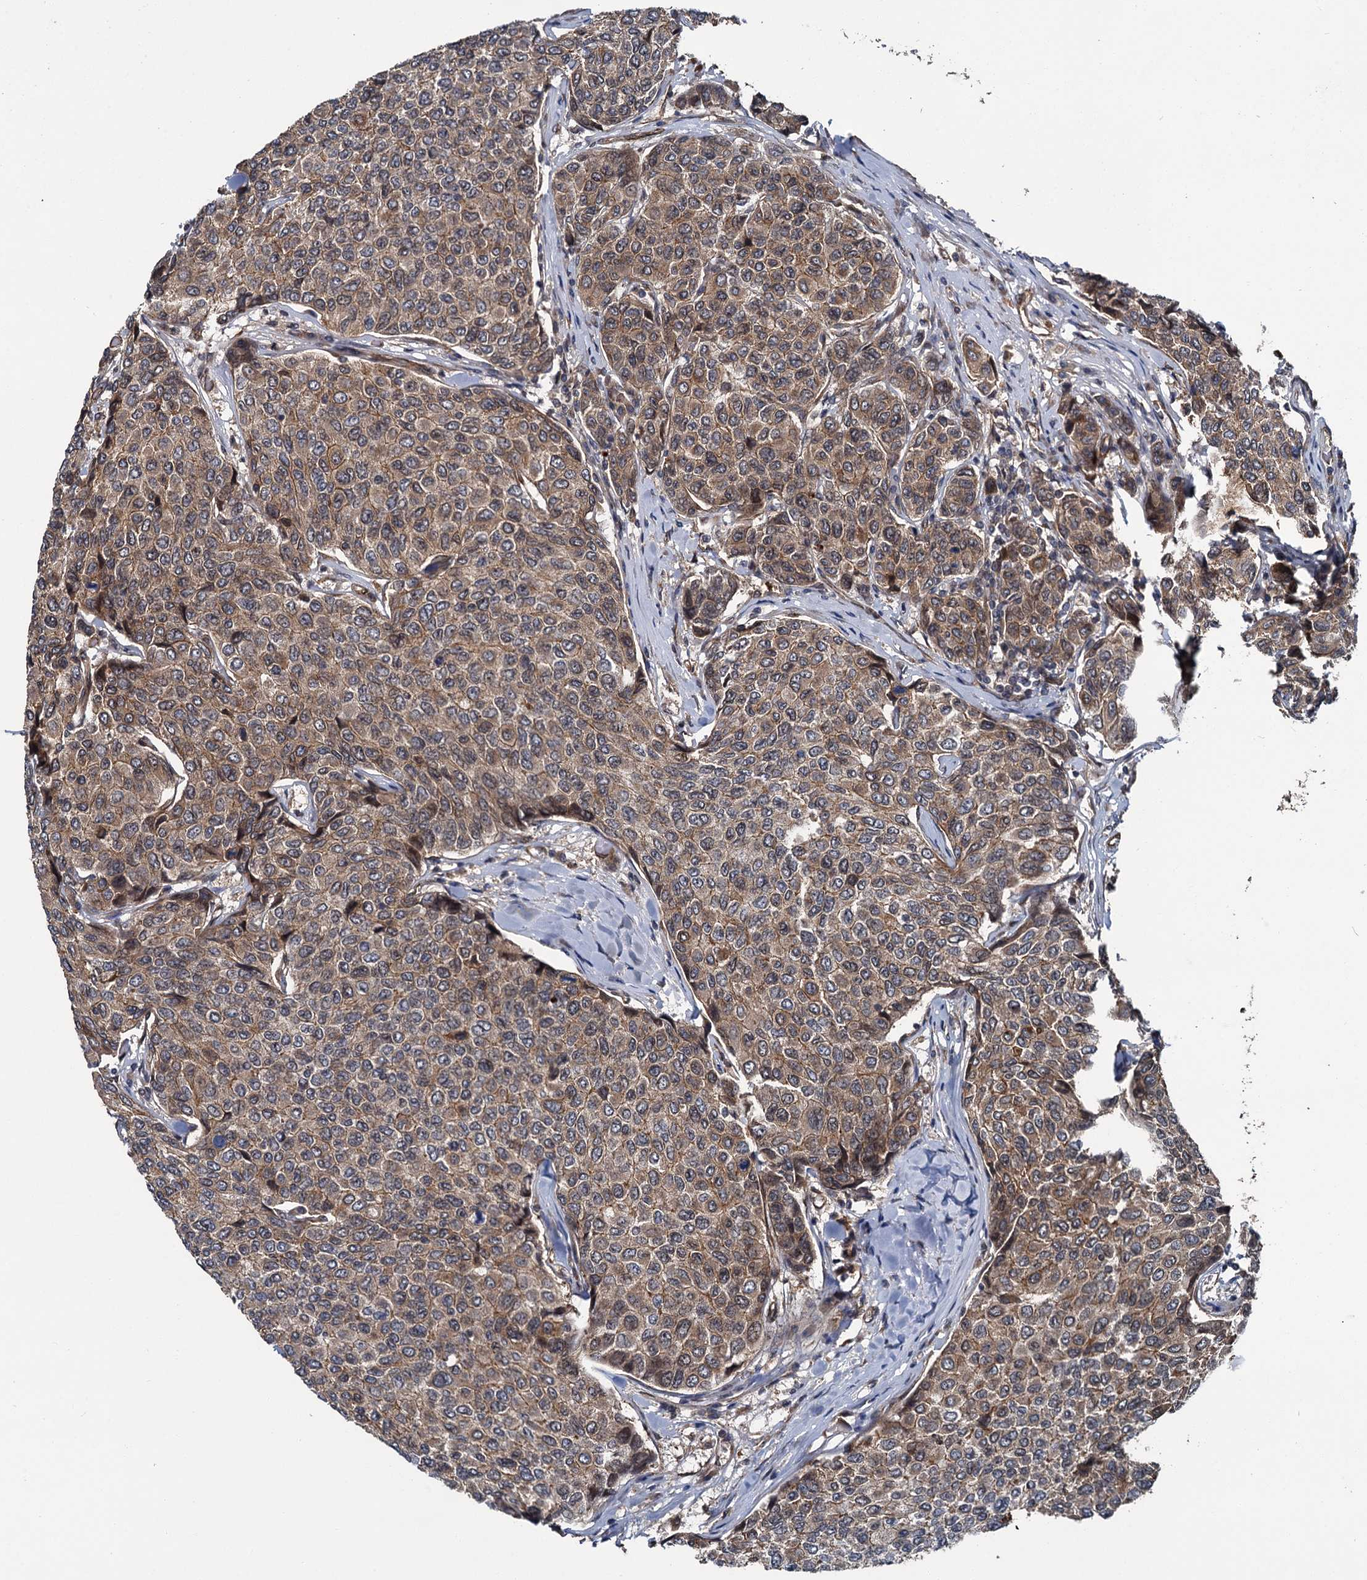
{"staining": {"intensity": "moderate", "quantity": ">75%", "location": "cytoplasmic/membranous"}, "tissue": "breast cancer", "cell_type": "Tumor cells", "image_type": "cancer", "snomed": [{"axis": "morphology", "description": "Duct carcinoma"}, {"axis": "topography", "description": "Breast"}], "caption": "Breast invasive ductal carcinoma stained with DAB (3,3'-diaminobenzidine) IHC shows medium levels of moderate cytoplasmic/membranous positivity in about >75% of tumor cells. (IHC, brightfield microscopy, high magnification).", "gene": "ZFYVE19", "patient": {"sex": "female", "age": 55}}